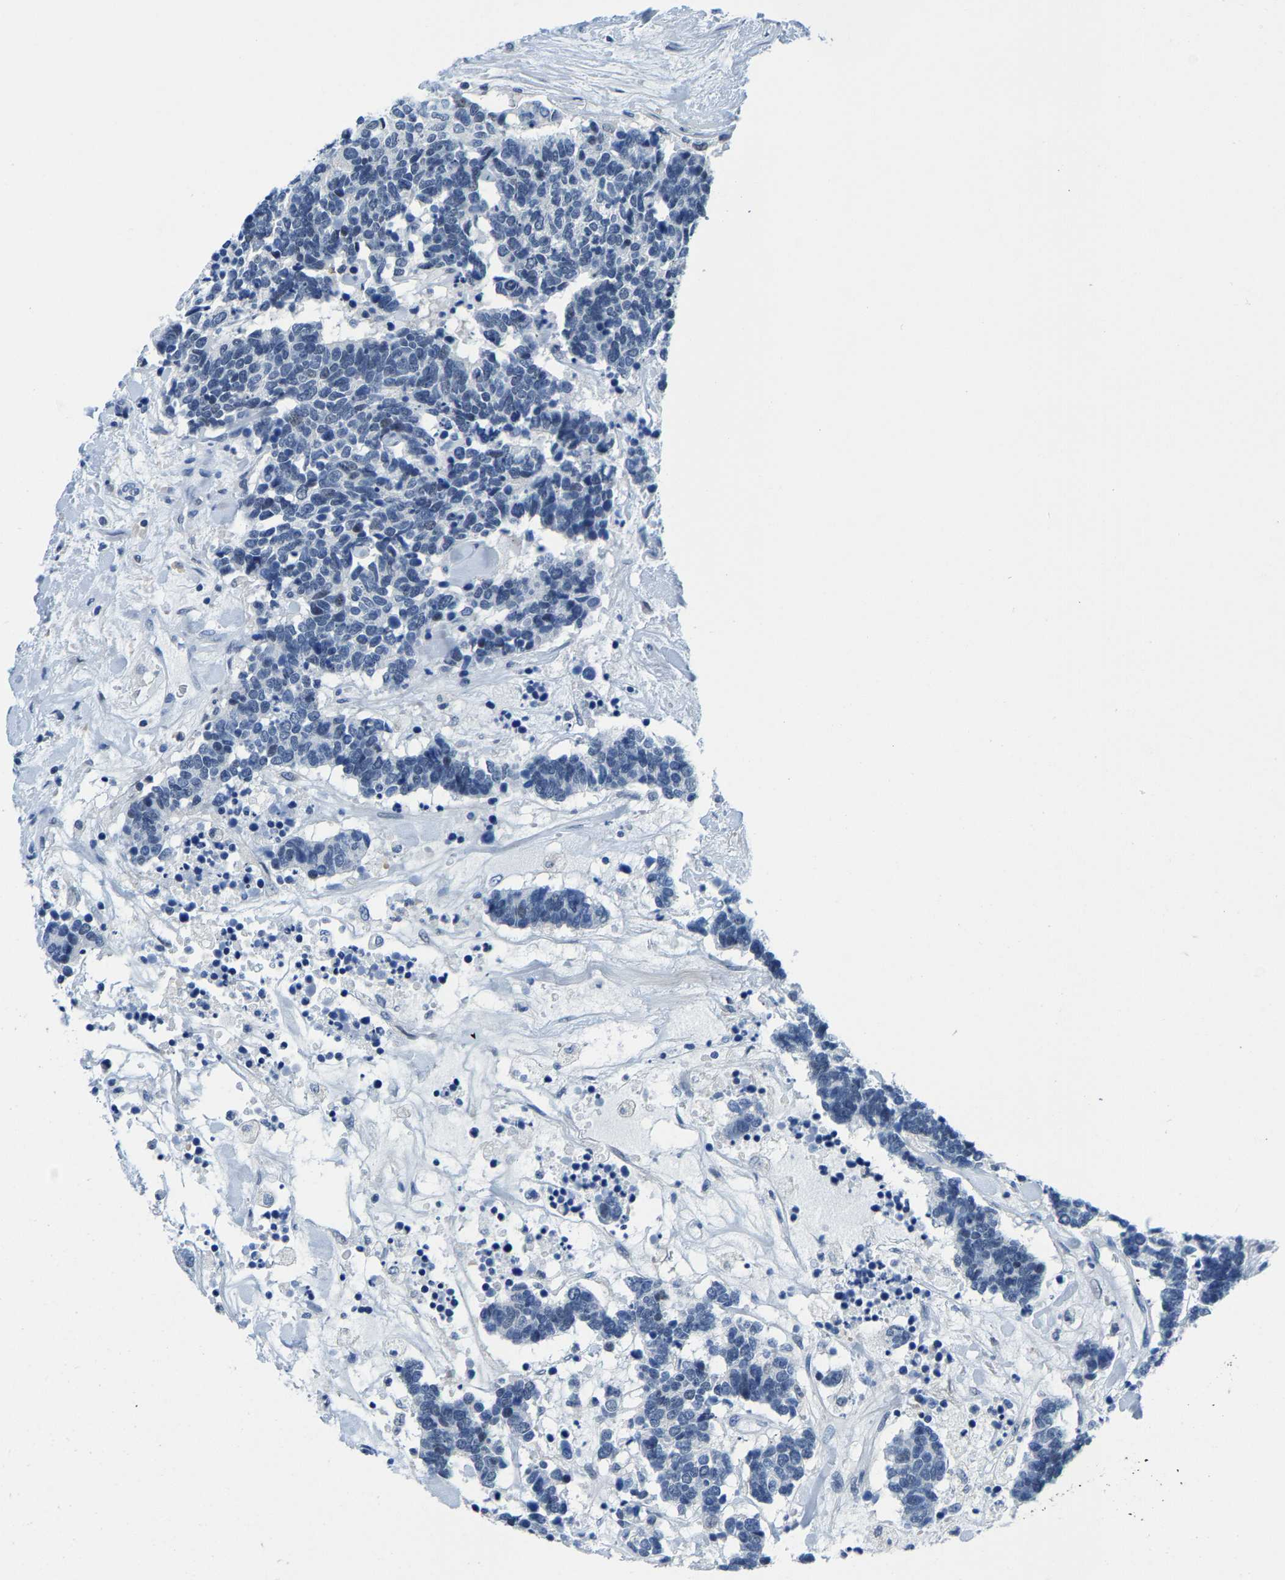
{"staining": {"intensity": "negative", "quantity": "none", "location": "none"}, "tissue": "carcinoid", "cell_type": "Tumor cells", "image_type": "cancer", "snomed": [{"axis": "morphology", "description": "Carcinoma, NOS"}, {"axis": "morphology", "description": "Carcinoid, malignant, NOS"}, {"axis": "topography", "description": "Urinary bladder"}], "caption": "Tumor cells are negative for brown protein staining in carcinoid. Brightfield microscopy of immunohistochemistry stained with DAB (3,3'-diaminobenzidine) (brown) and hematoxylin (blue), captured at high magnification.", "gene": "SSH3", "patient": {"sex": "male", "age": 57}}